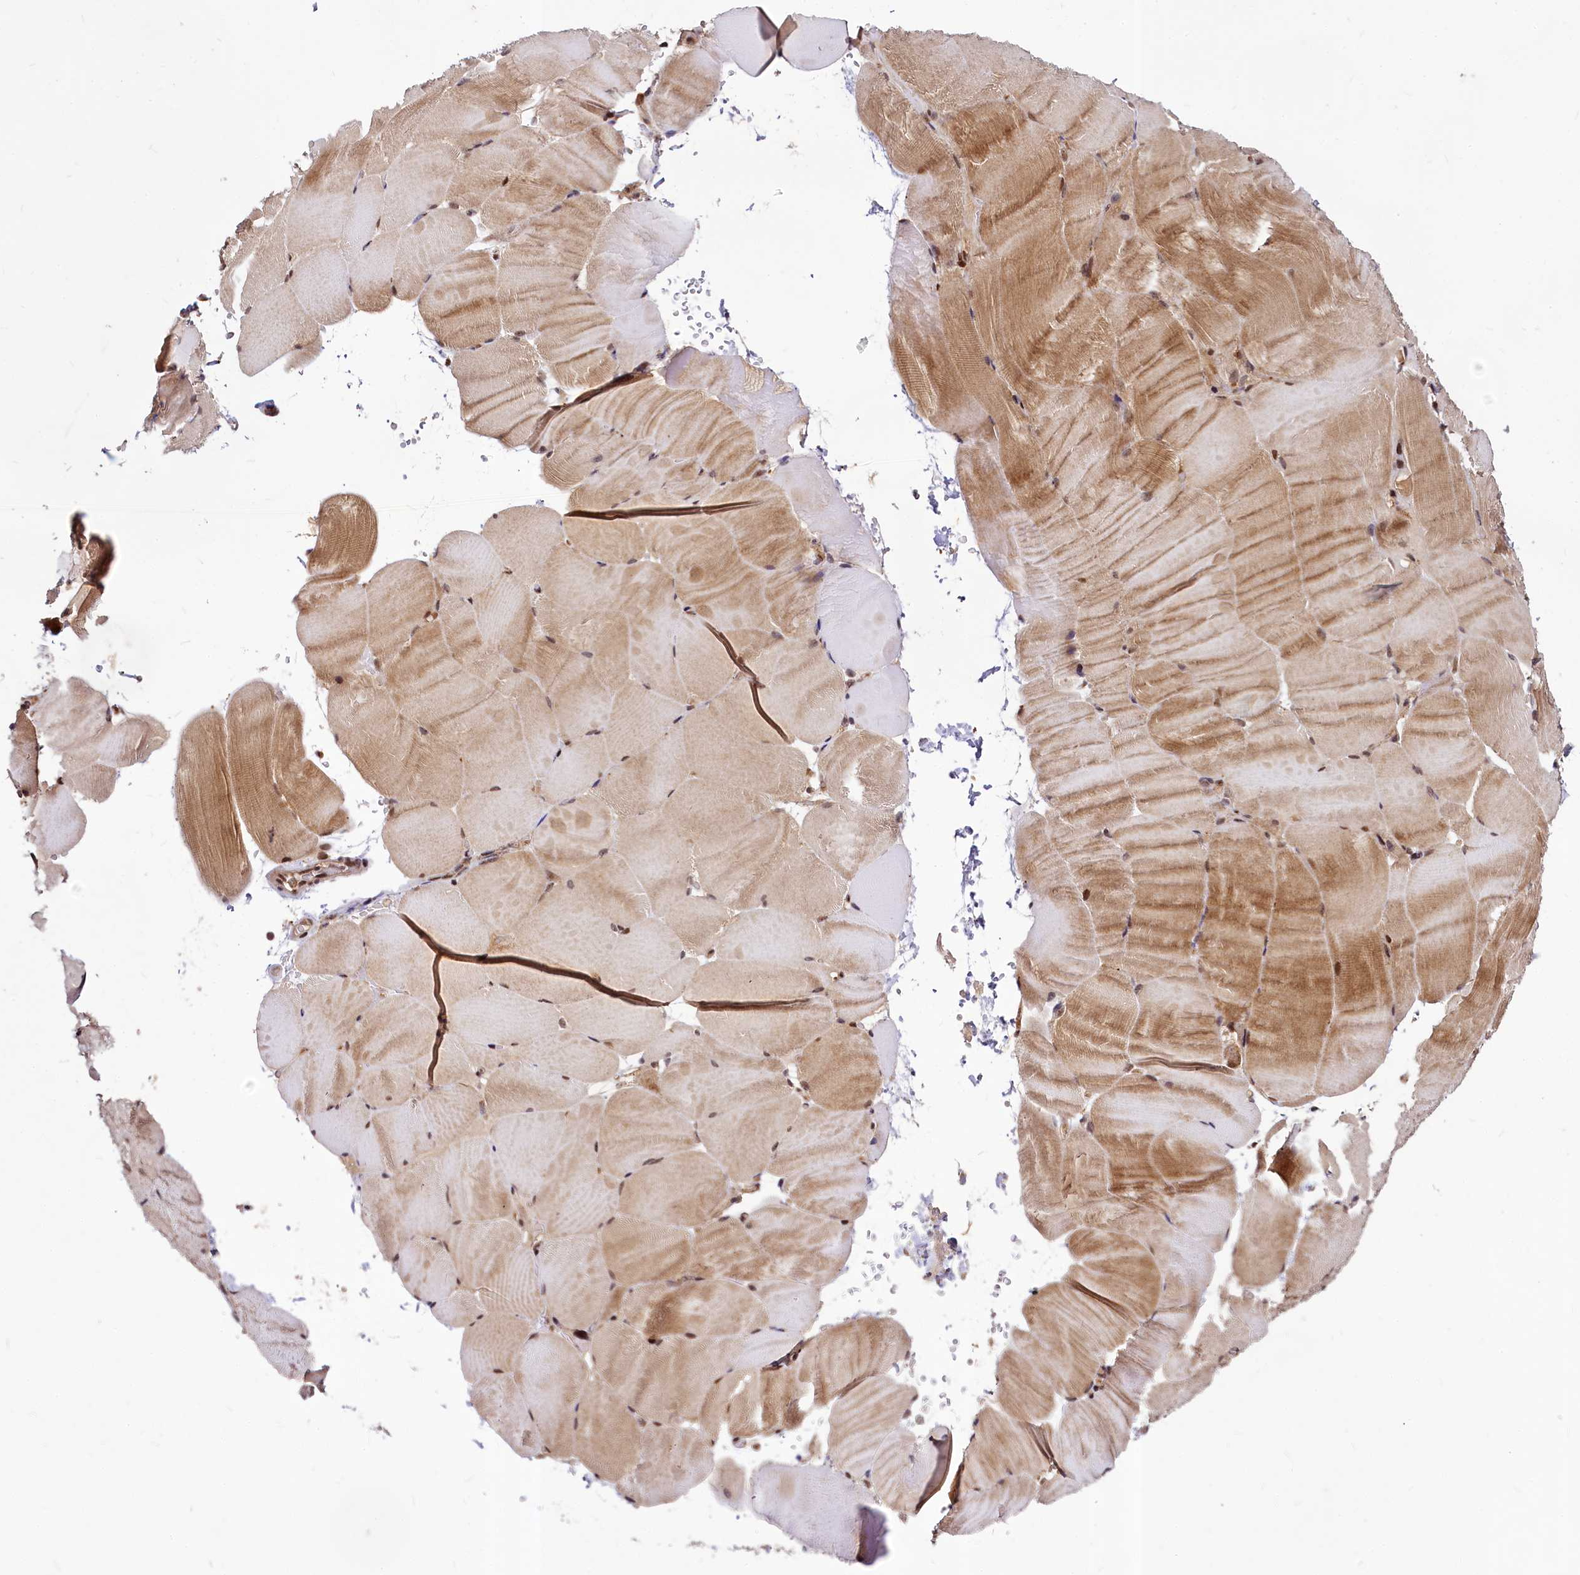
{"staining": {"intensity": "moderate", "quantity": ">75%", "location": "cytoplasmic/membranous,nuclear"}, "tissue": "skeletal muscle", "cell_type": "Myocytes", "image_type": "normal", "snomed": [{"axis": "morphology", "description": "Normal tissue, NOS"}, {"axis": "topography", "description": "Skeletal muscle"}, {"axis": "topography", "description": "Parathyroid gland"}], "caption": "IHC image of benign skeletal muscle: skeletal muscle stained using immunohistochemistry (IHC) displays medium levels of moderate protein expression localized specifically in the cytoplasmic/membranous,nuclear of myocytes, appearing as a cytoplasmic/membranous,nuclear brown color.", "gene": "MAML2", "patient": {"sex": "female", "age": 37}}